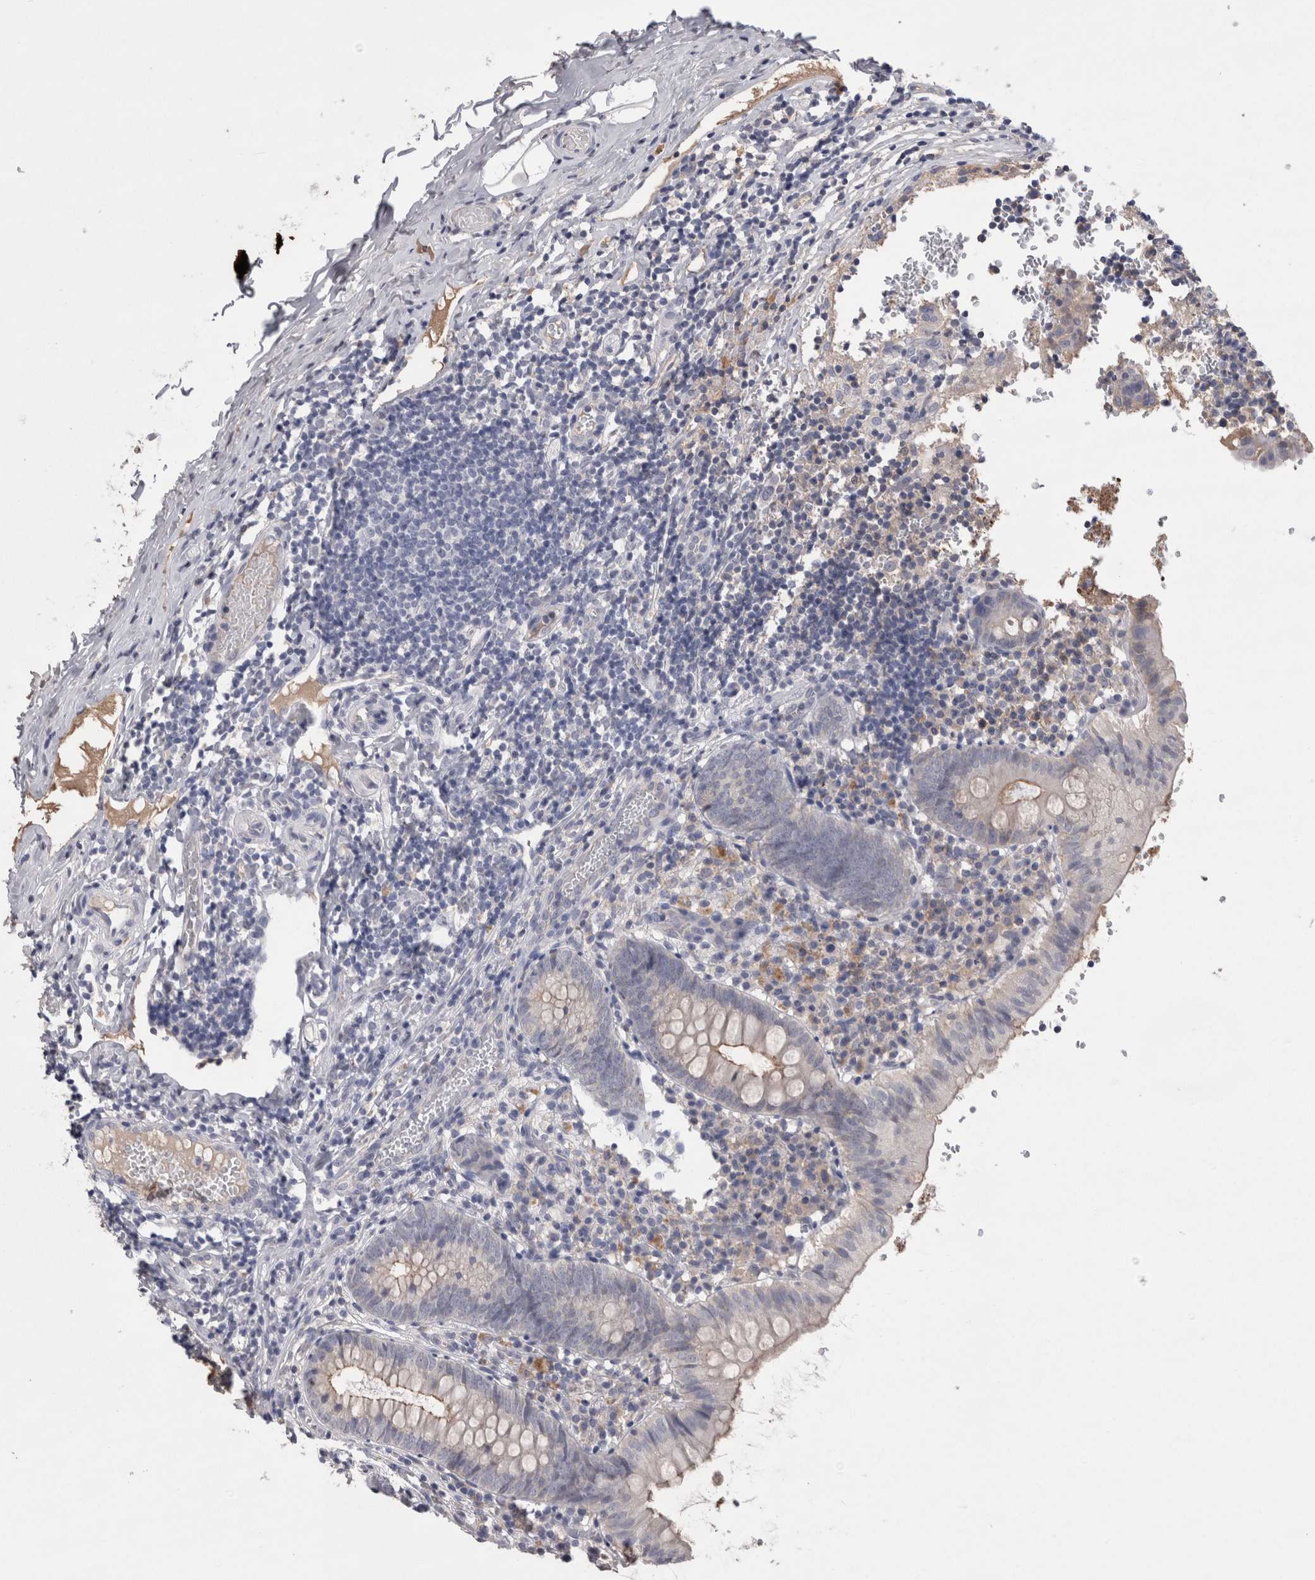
{"staining": {"intensity": "strong", "quantity": "<25%", "location": "cytoplasmic/membranous"}, "tissue": "appendix", "cell_type": "Glandular cells", "image_type": "normal", "snomed": [{"axis": "morphology", "description": "Normal tissue, NOS"}, {"axis": "topography", "description": "Appendix"}], "caption": "This micrograph demonstrates IHC staining of benign human appendix, with medium strong cytoplasmic/membranous staining in approximately <25% of glandular cells.", "gene": "REG1A", "patient": {"sex": "male", "age": 8}}